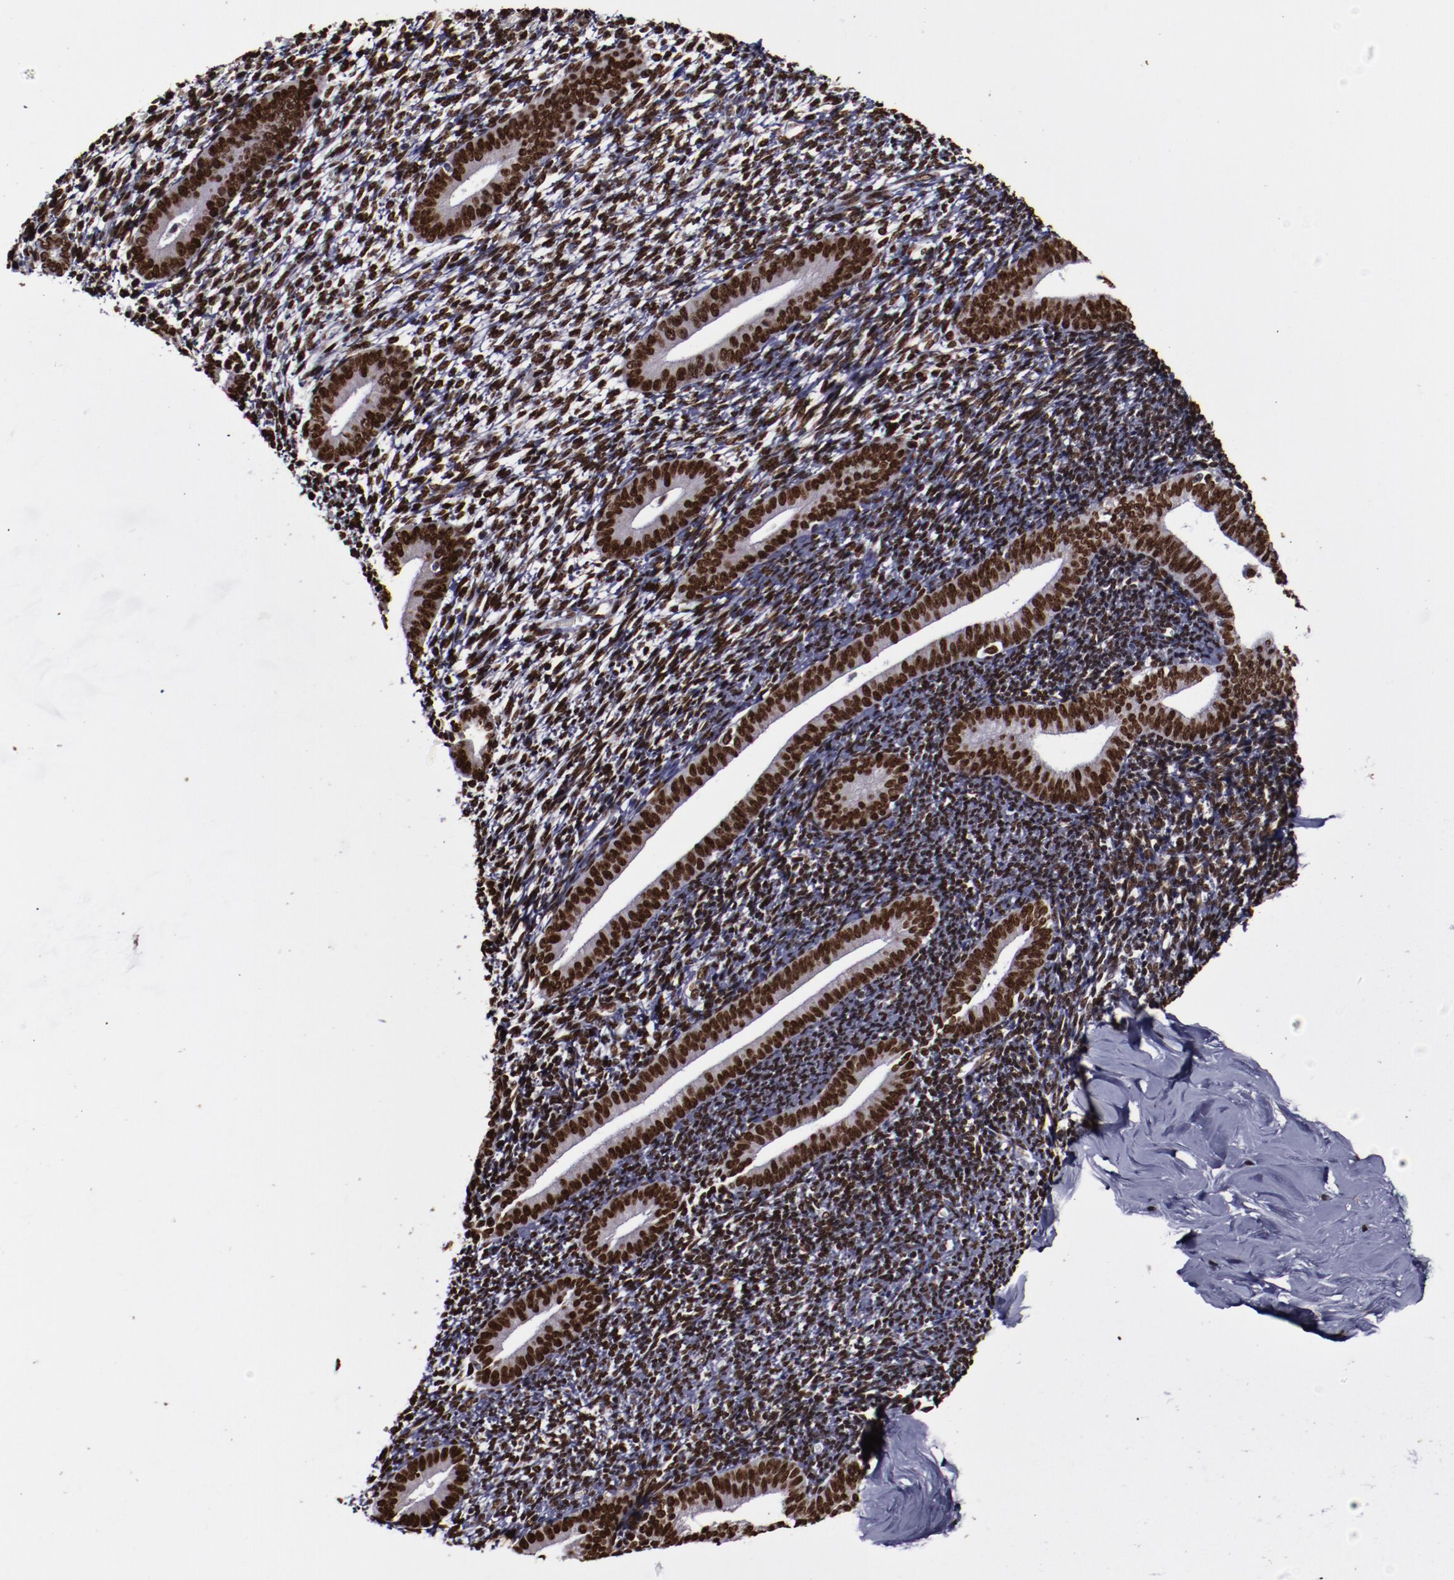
{"staining": {"intensity": "strong", "quantity": ">75%", "location": "nuclear"}, "tissue": "endometrium", "cell_type": "Cells in endometrial stroma", "image_type": "normal", "snomed": [{"axis": "morphology", "description": "Normal tissue, NOS"}, {"axis": "topography", "description": "Smooth muscle"}, {"axis": "topography", "description": "Endometrium"}], "caption": "This micrograph exhibits IHC staining of normal human endometrium, with high strong nuclear staining in approximately >75% of cells in endometrial stroma.", "gene": "APEX1", "patient": {"sex": "female", "age": 57}}